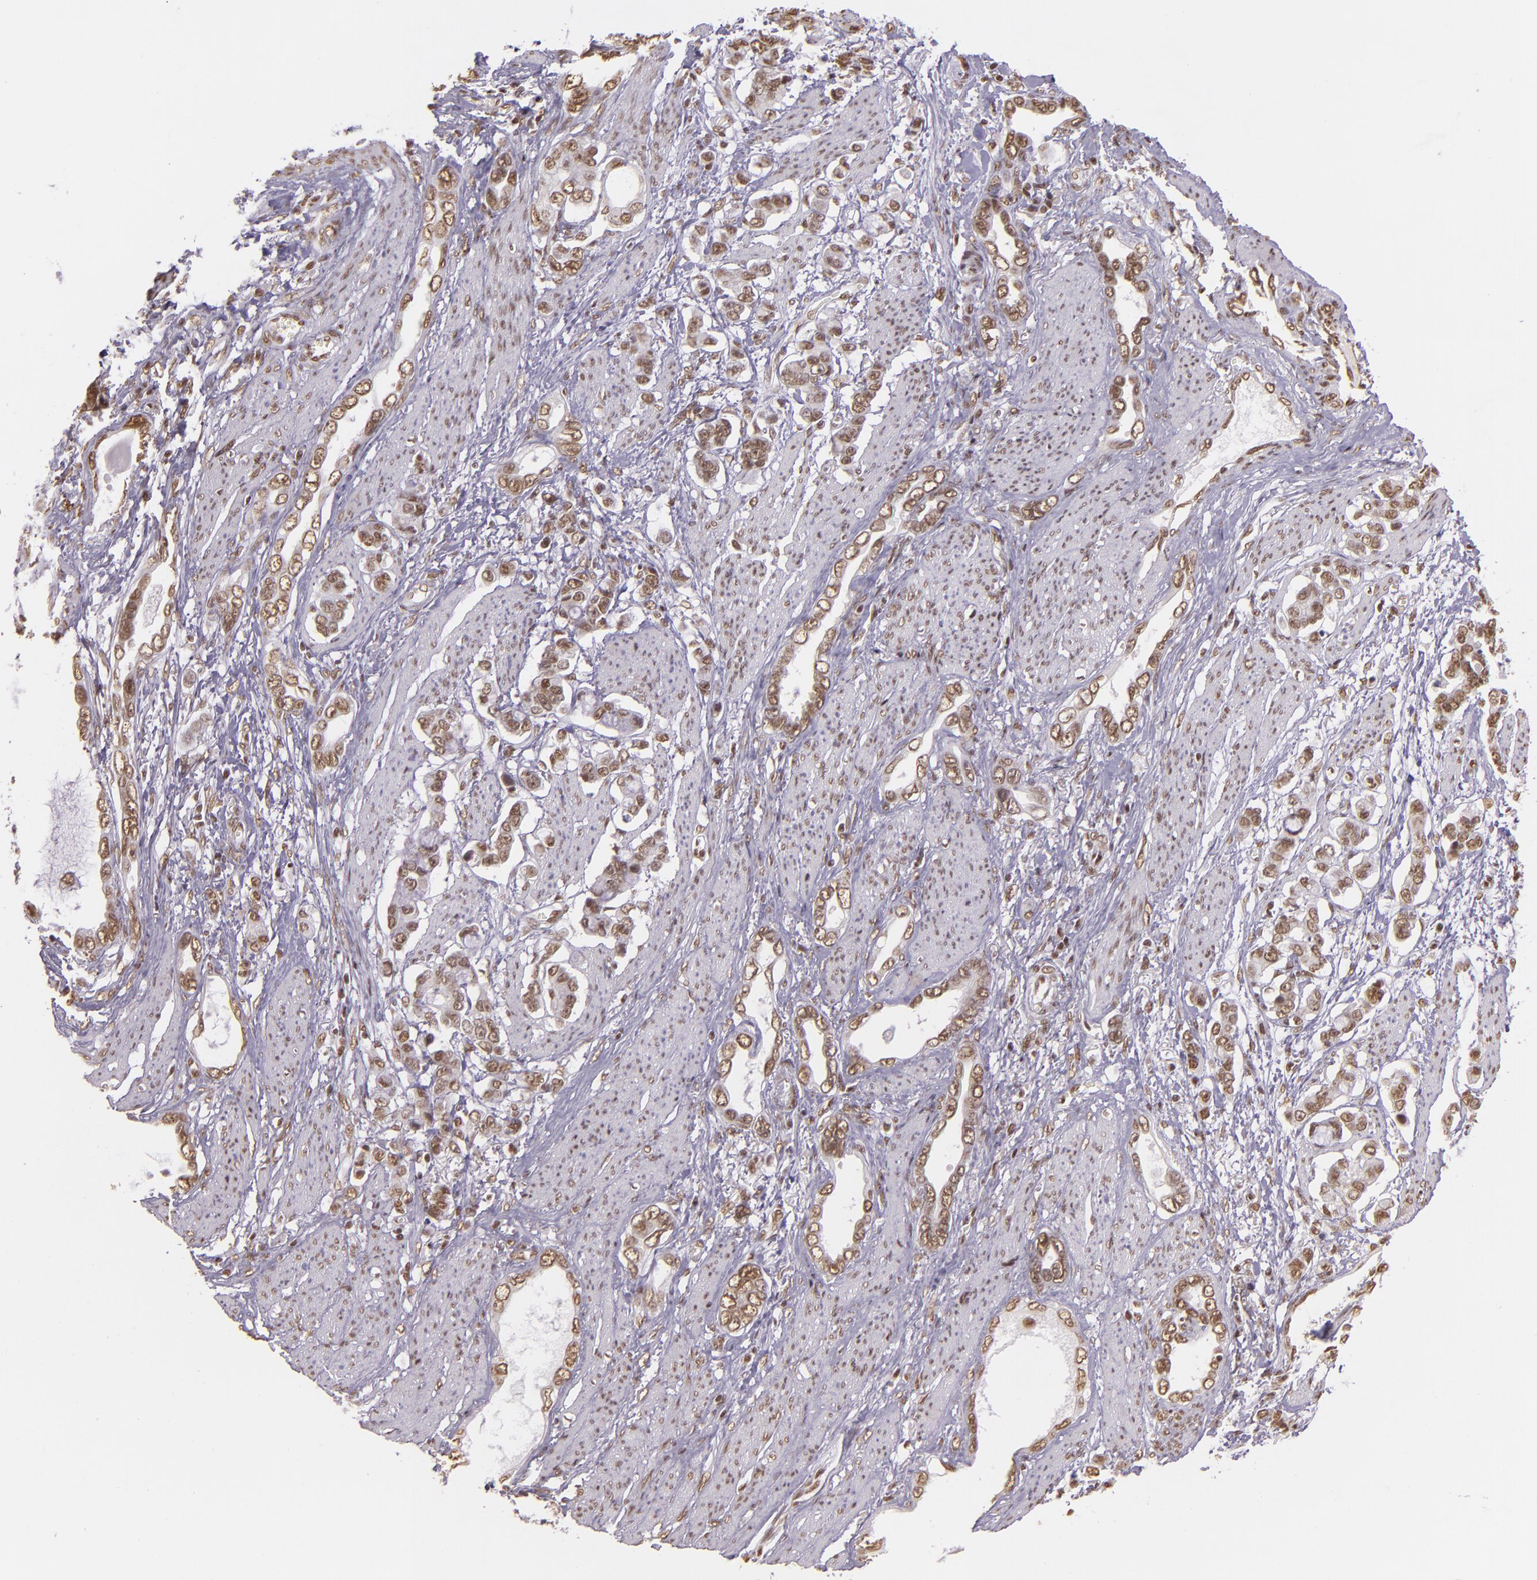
{"staining": {"intensity": "moderate", "quantity": ">75%", "location": "nuclear"}, "tissue": "stomach cancer", "cell_type": "Tumor cells", "image_type": "cancer", "snomed": [{"axis": "morphology", "description": "Adenocarcinoma, NOS"}, {"axis": "topography", "description": "Stomach"}], "caption": "DAB (3,3'-diaminobenzidine) immunohistochemical staining of human stomach cancer (adenocarcinoma) demonstrates moderate nuclear protein staining in about >75% of tumor cells.", "gene": "USF1", "patient": {"sex": "male", "age": 78}}